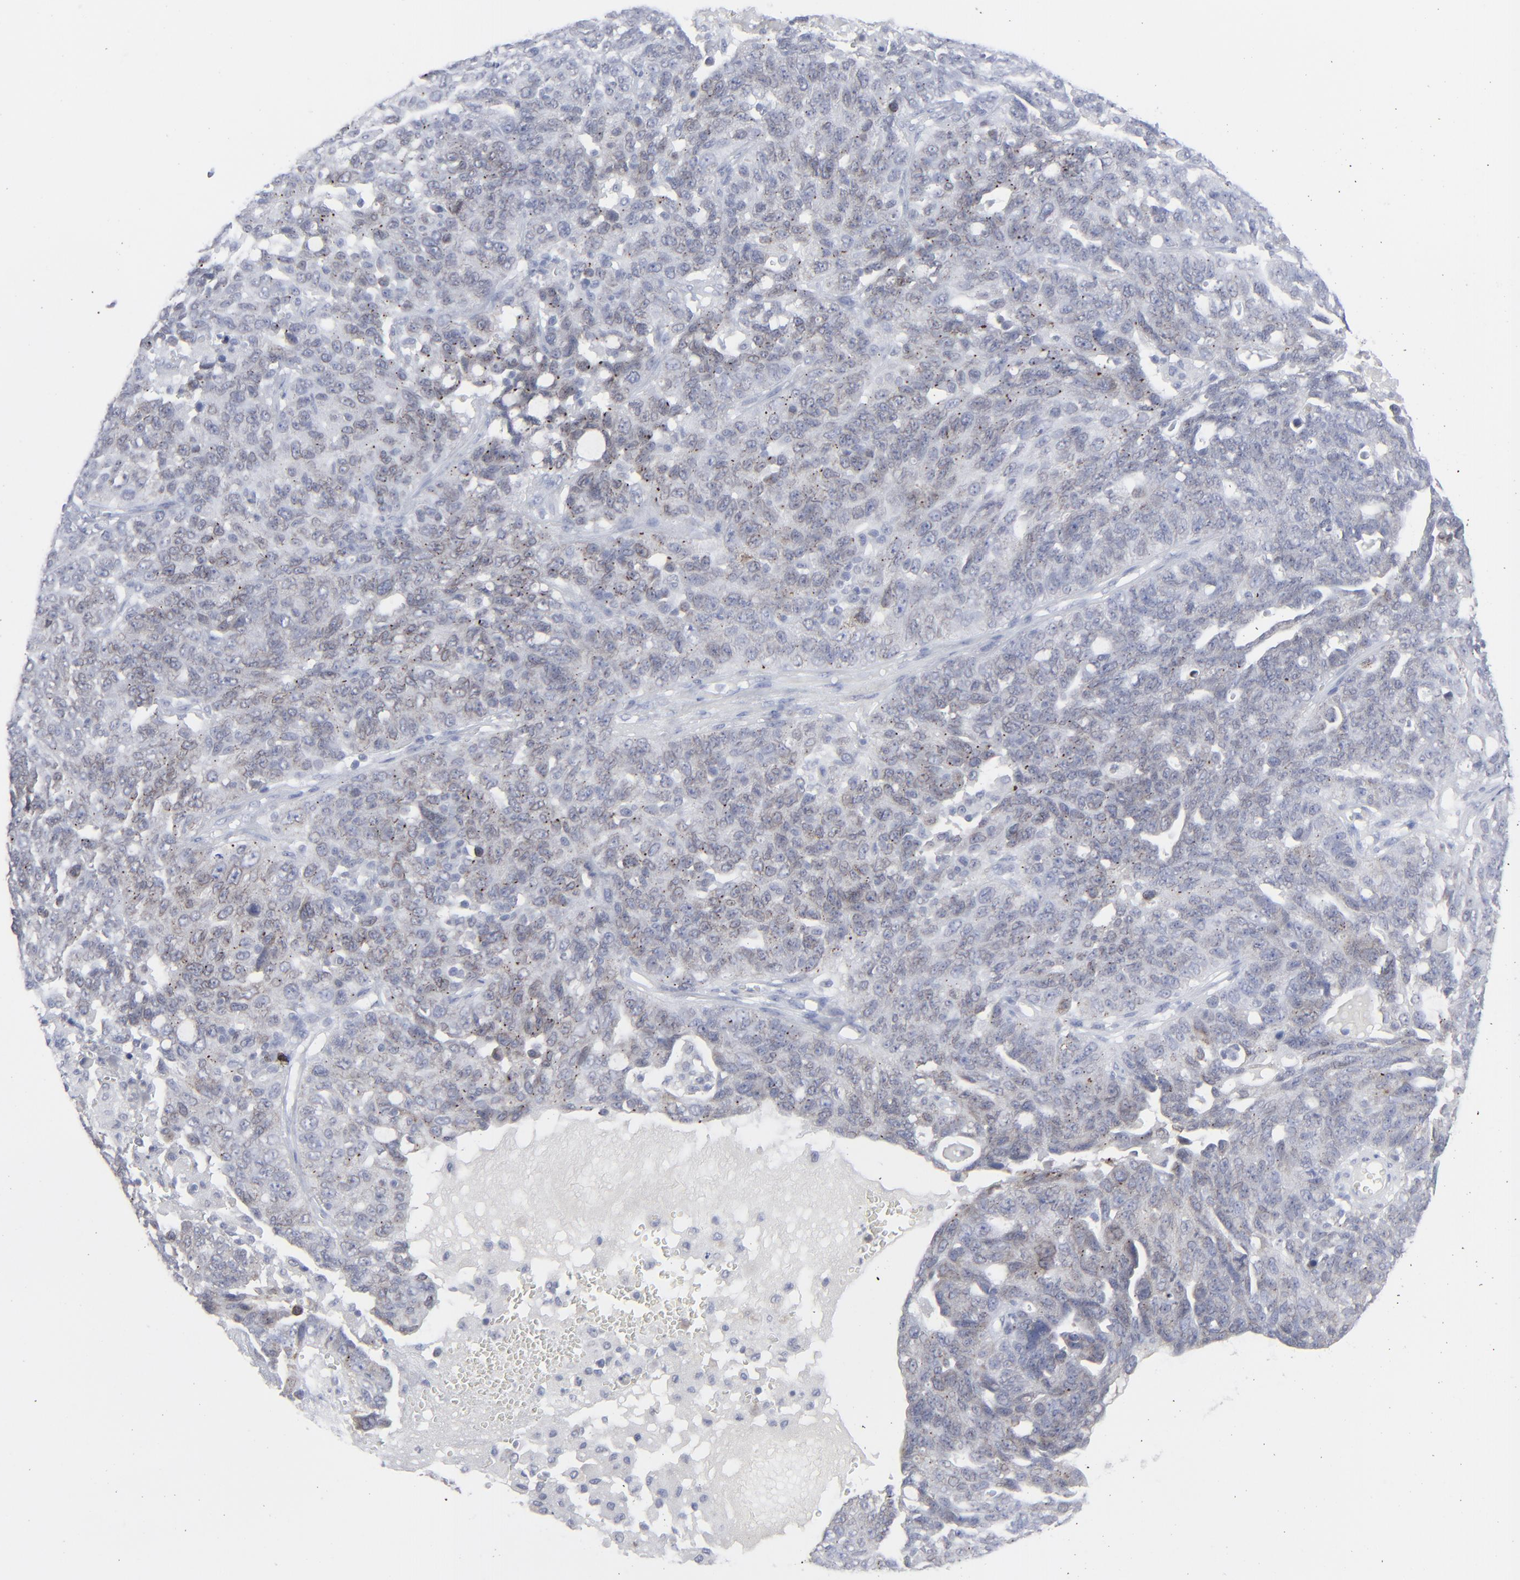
{"staining": {"intensity": "weak", "quantity": "<25%", "location": "cytoplasmic/membranous"}, "tissue": "ovarian cancer", "cell_type": "Tumor cells", "image_type": "cancer", "snomed": [{"axis": "morphology", "description": "Cystadenocarcinoma, serous, NOS"}, {"axis": "topography", "description": "Ovary"}], "caption": "Photomicrograph shows no significant protein expression in tumor cells of ovarian cancer (serous cystadenocarcinoma). (DAB (3,3'-diaminobenzidine) immunohistochemistry with hematoxylin counter stain).", "gene": "NUP88", "patient": {"sex": "female", "age": 71}}